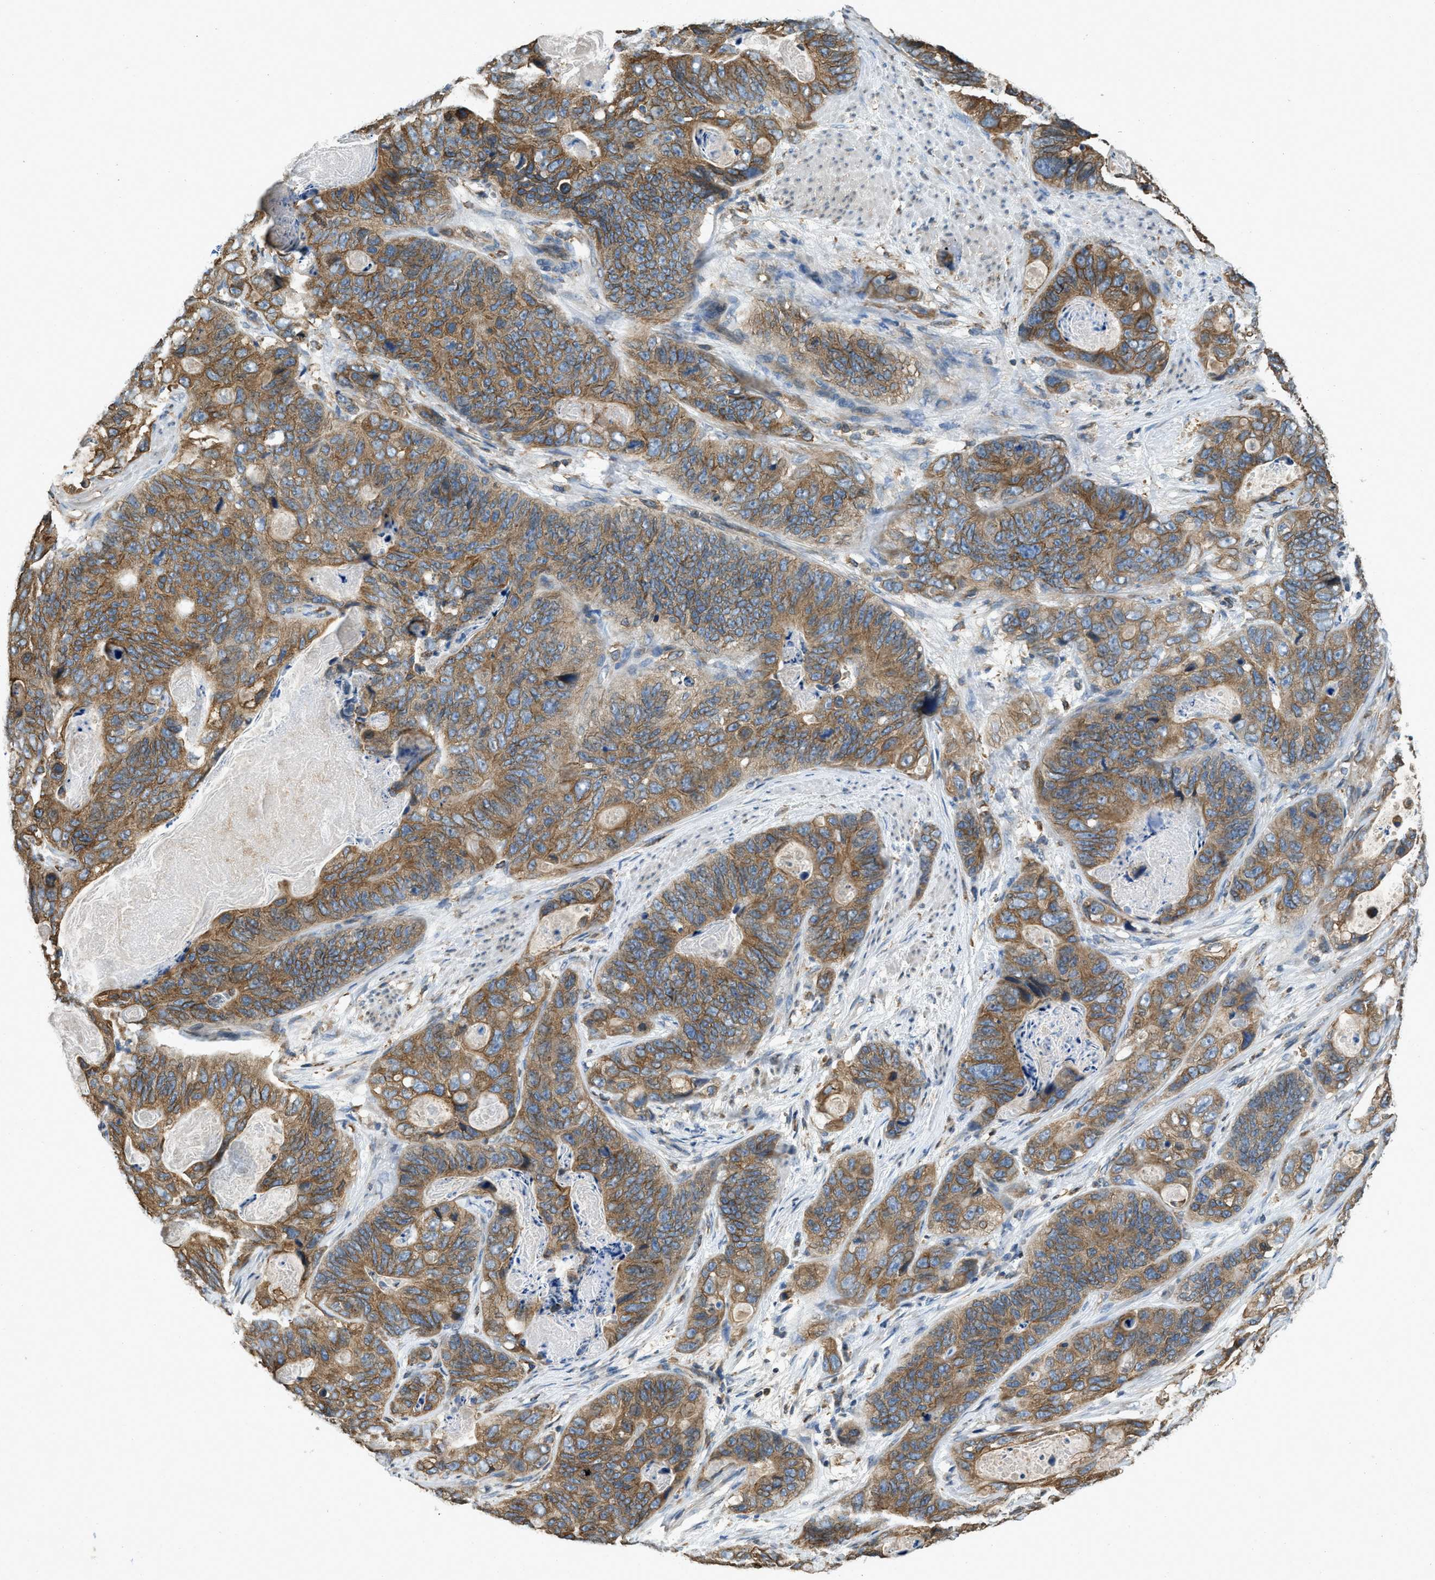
{"staining": {"intensity": "moderate", "quantity": ">75%", "location": "cytoplasmic/membranous"}, "tissue": "stomach cancer", "cell_type": "Tumor cells", "image_type": "cancer", "snomed": [{"axis": "morphology", "description": "Adenocarcinoma, NOS"}, {"axis": "topography", "description": "Stomach"}], "caption": "DAB (3,3'-diaminobenzidine) immunohistochemical staining of human stomach cancer exhibits moderate cytoplasmic/membranous protein positivity in approximately >75% of tumor cells.", "gene": "BCAP31", "patient": {"sex": "female", "age": 89}}